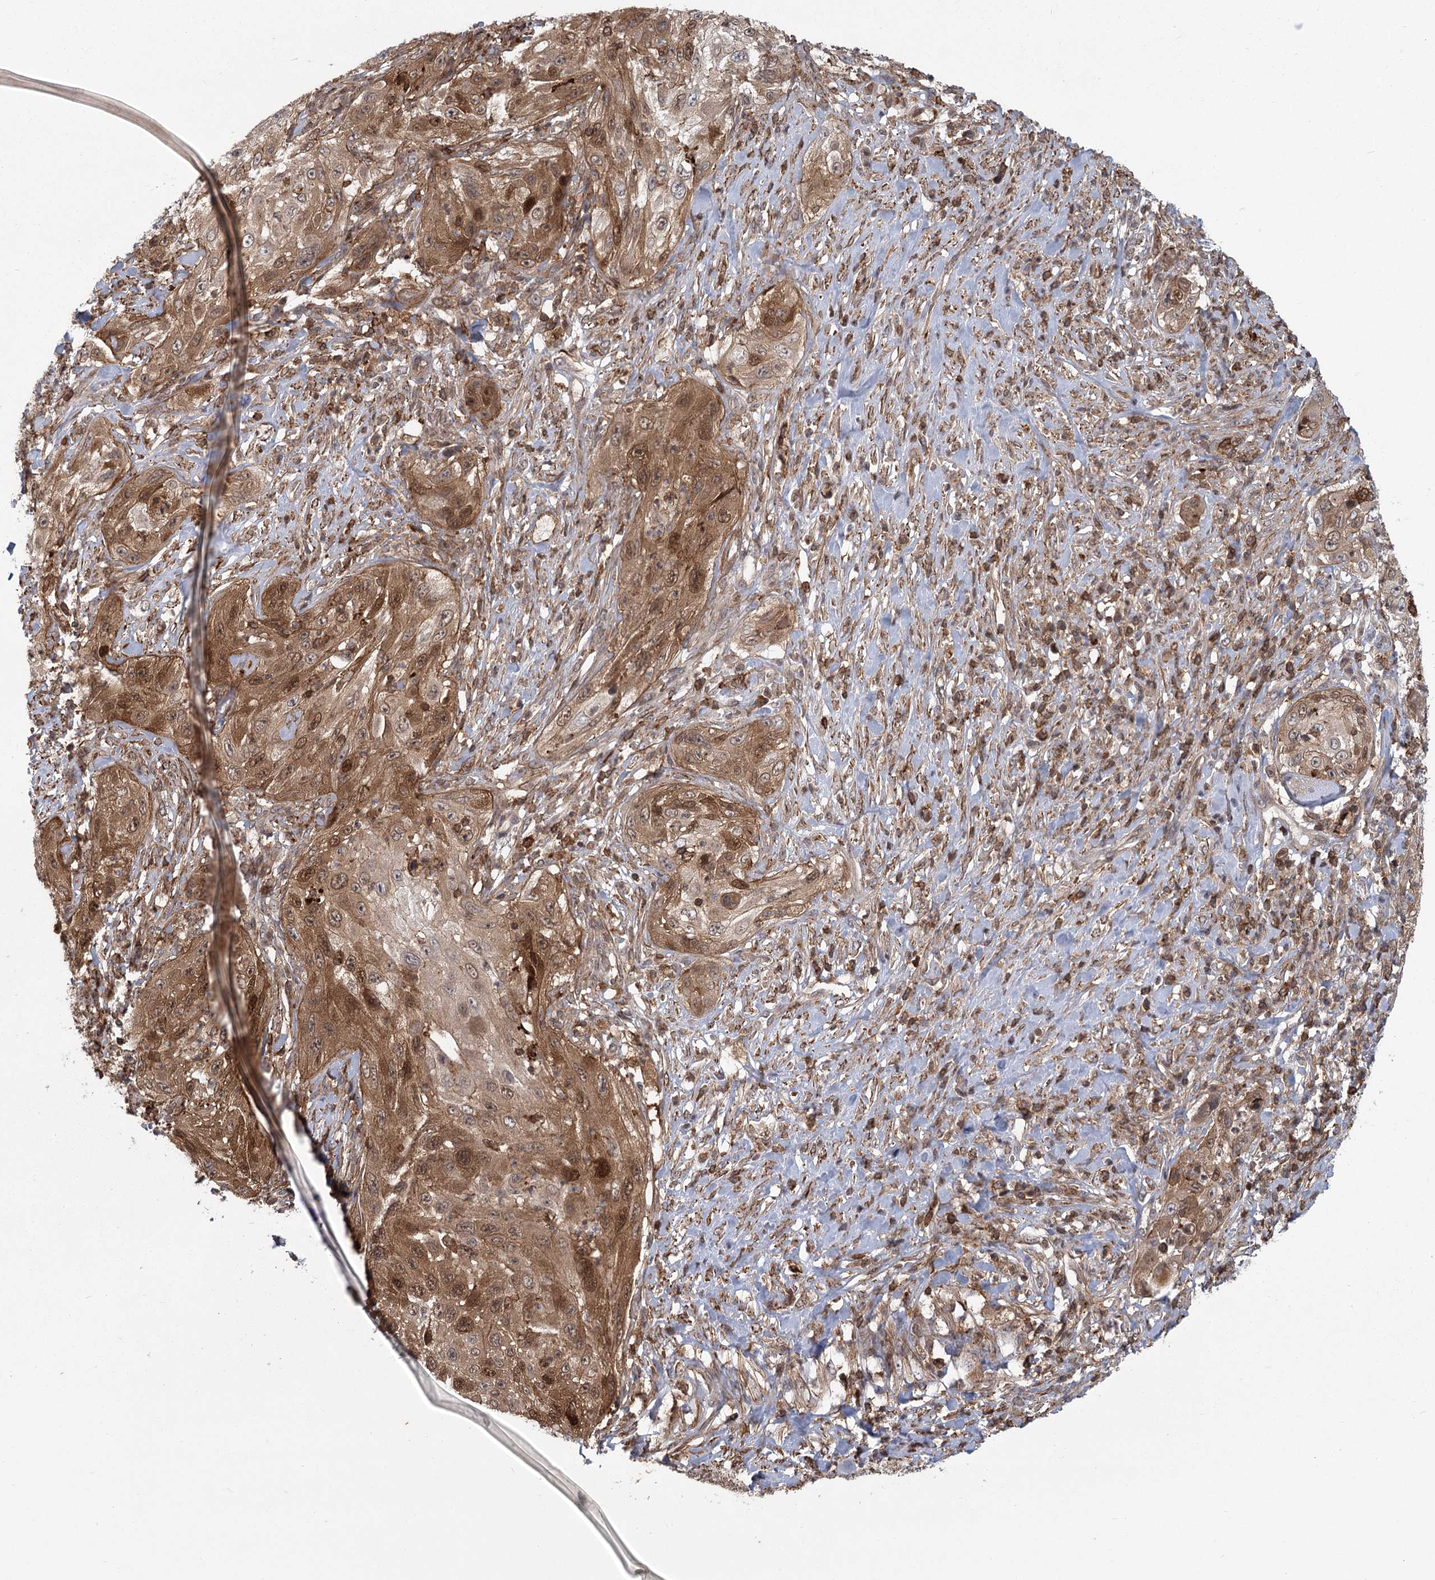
{"staining": {"intensity": "moderate", "quantity": "25%-75%", "location": "cytoplasmic/membranous"}, "tissue": "cervical cancer", "cell_type": "Tumor cells", "image_type": "cancer", "snomed": [{"axis": "morphology", "description": "Squamous cell carcinoma, NOS"}, {"axis": "topography", "description": "Cervix"}], "caption": "Protein expression by immunohistochemistry (IHC) reveals moderate cytoplasmic/membranous expression in approximately 25%-75% of tumor cells in cervical cancer (squamous cell carcinoma).", "gene": "MEPE", "patient": {"sex": "female", "age": 42}}